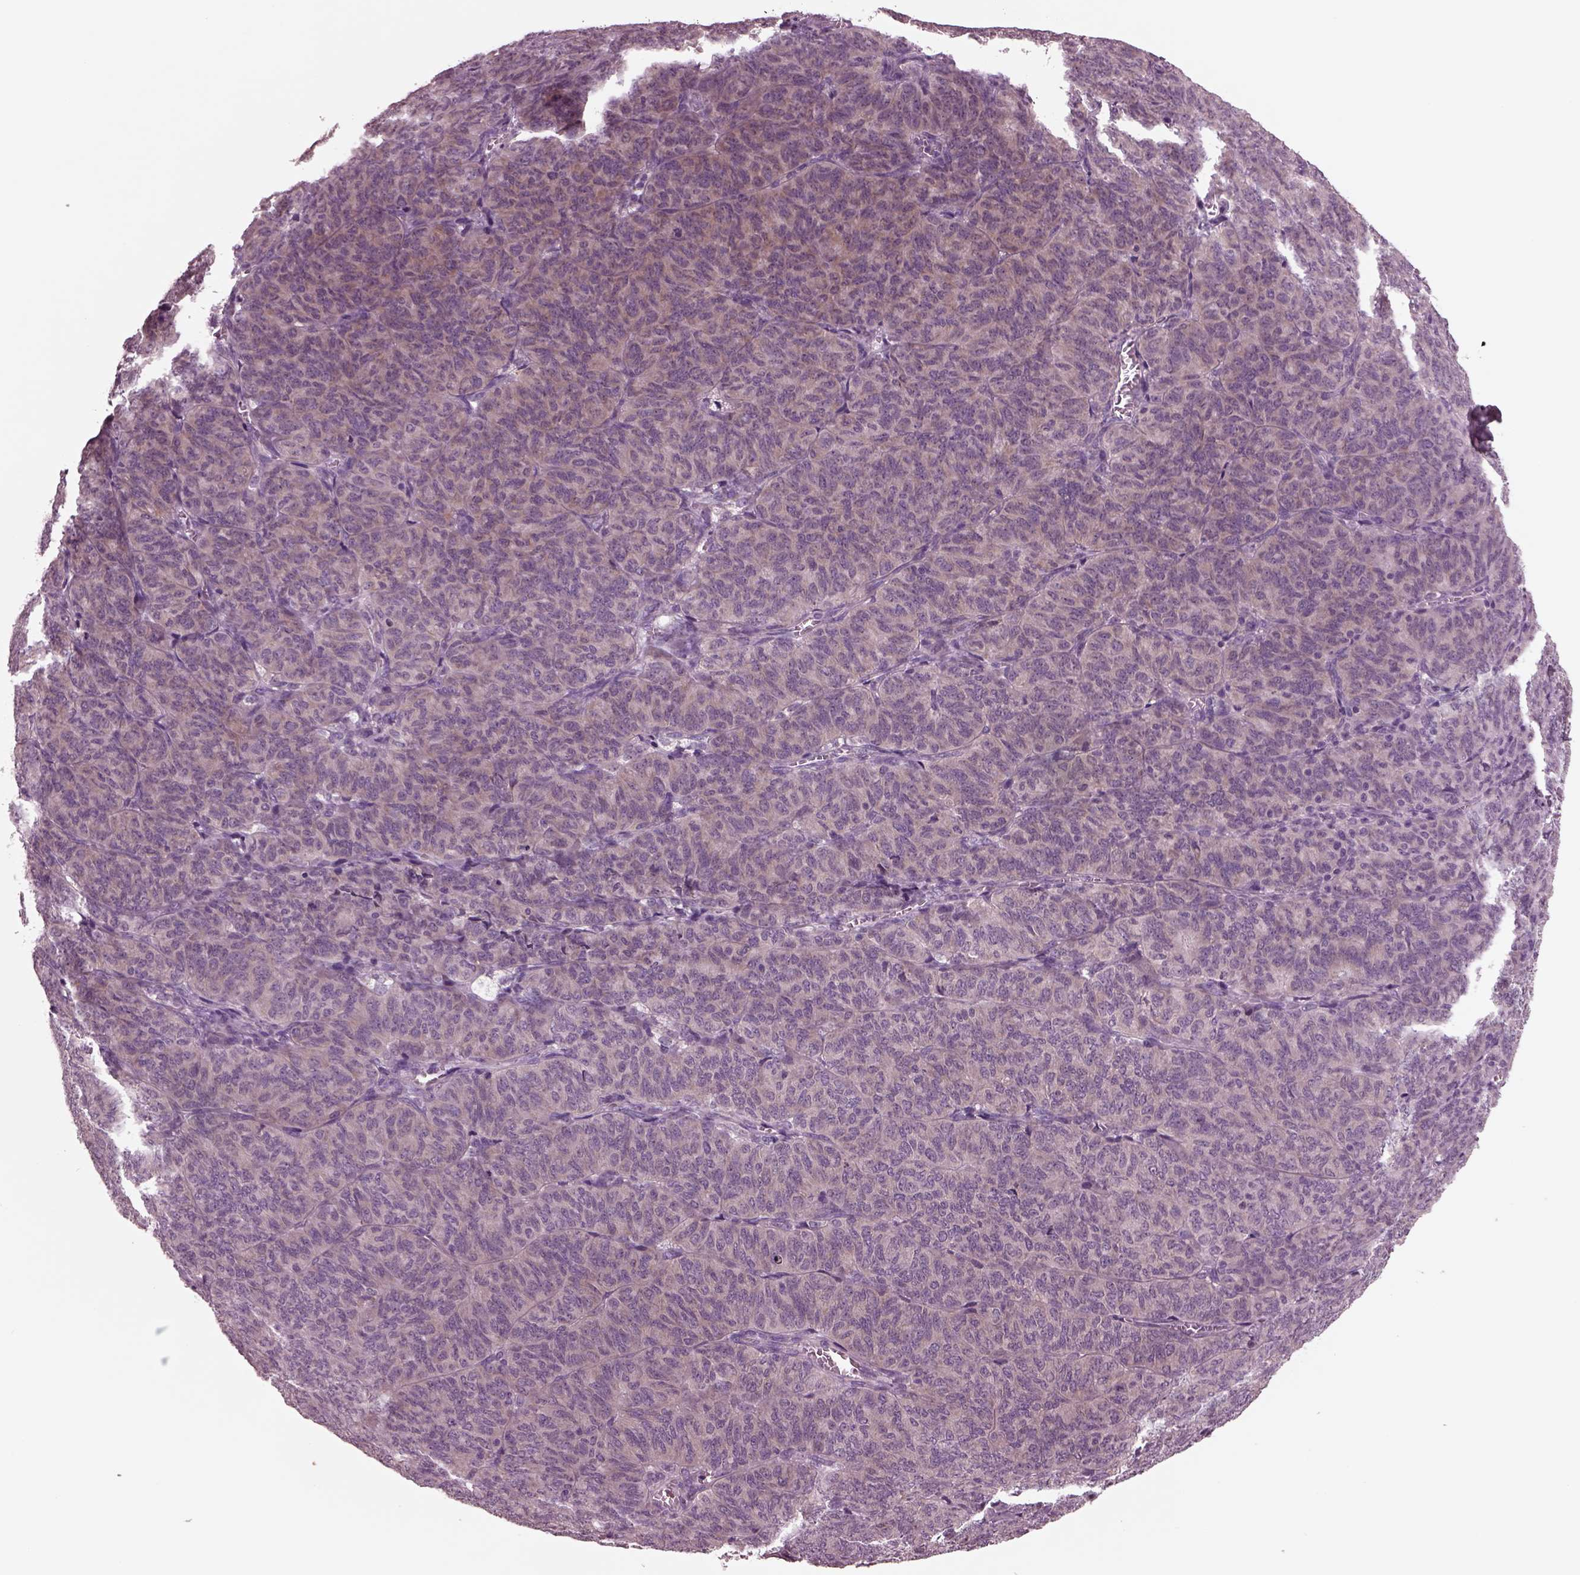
{"staining": {"intensity": "weak", "quantity": ">75%", "location": "cytoplasmic/membranous"}, "tissue": "ovarian cancer", "cell_type": "Tumor cells", "image_type": "cancer", "snomed": [{"axis": "morphology", "description": "Carcinoma, endometroid"}, {"axis": "topography", "description": "Ovary"}], "caption": "Human ovarian cancer (endometroid carcinoma) stained with a brown dye displays weak cytoplasmic/membranous positive positivity in about >75% of tumor cells.", "gene": "AP4M1", "patient": {"sex": "female", "age": 80}}